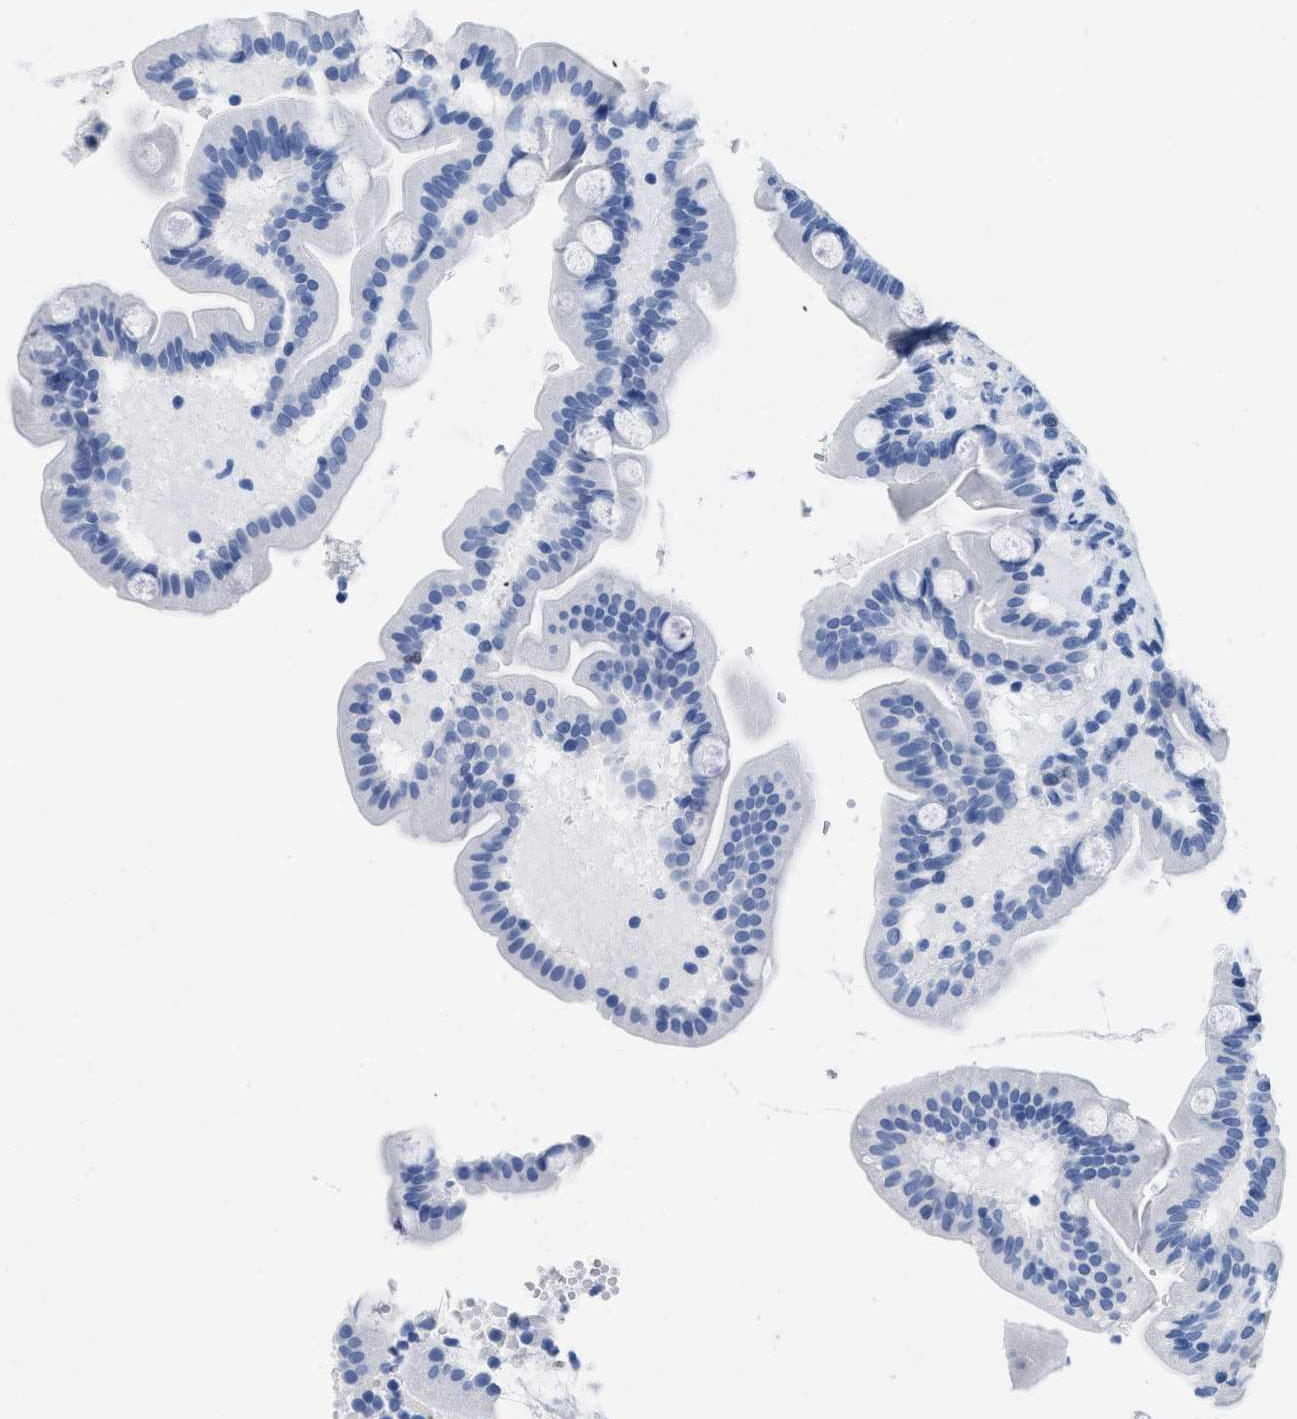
{"staining": {"intensity": "negative", "quantity": "none", "location": "none"}, "tissue": "duodenum", "cell_type": "Glandular cells", "image_type": "normal", "snomed": [{"axis": "morphology", "description": "Normal tissue, NOS"}, {"axis": "topography", "description": "Duodenum"}], "caption": "Glandular cells show no significant protein expression in normal duodenum. Brightfield microscopy of IHC stained with DAB (brown) and hematoxylin (blue), captured at high magnification.", "gene": "CR1", "patient": {"sex": "male", "age": 54}}